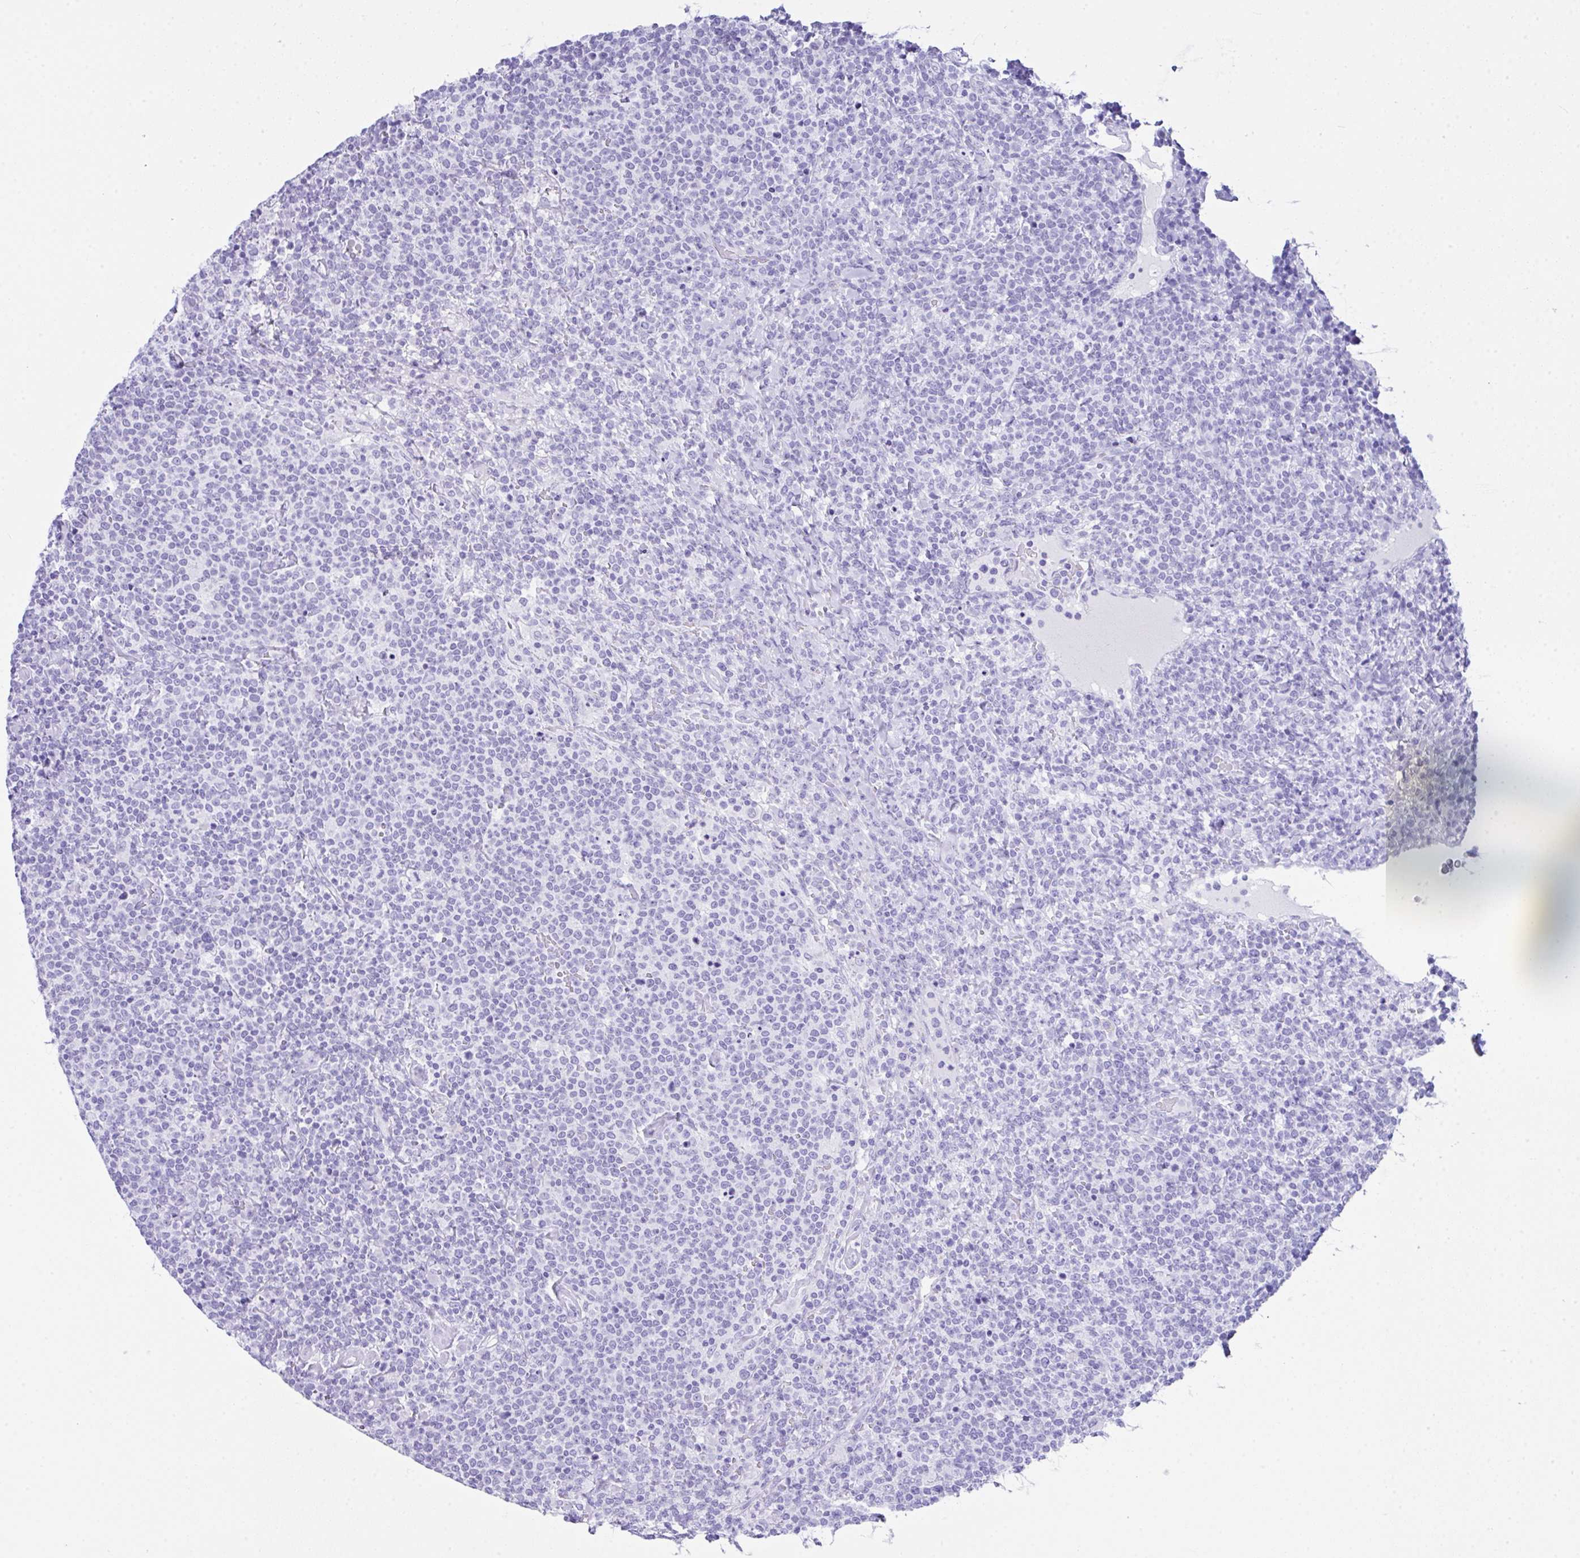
{"staining": {"intensity": "negative", "quantity": "none", "location": "none"}, "tissue": "lymphoma", "cell_type": "Tumor cells", "image_type": "cancer", "snomed": [{"axis": "morphology", "description": "Malignant lymphoma, non-Hodgkin's type, High grade"}, {"axis": "topography", "description": "Lymph node"}], "caption": "IHC image of neoplastic tissue: human malignant lymphoma, non-Hodgkin's type (high-grade) stained with DAB (3,3'-diaminobenzidine) reveals no significant protein positivity in tumor cells.", "gene": "LGALS4", "patient": {"sex": "male", "age": 61}}